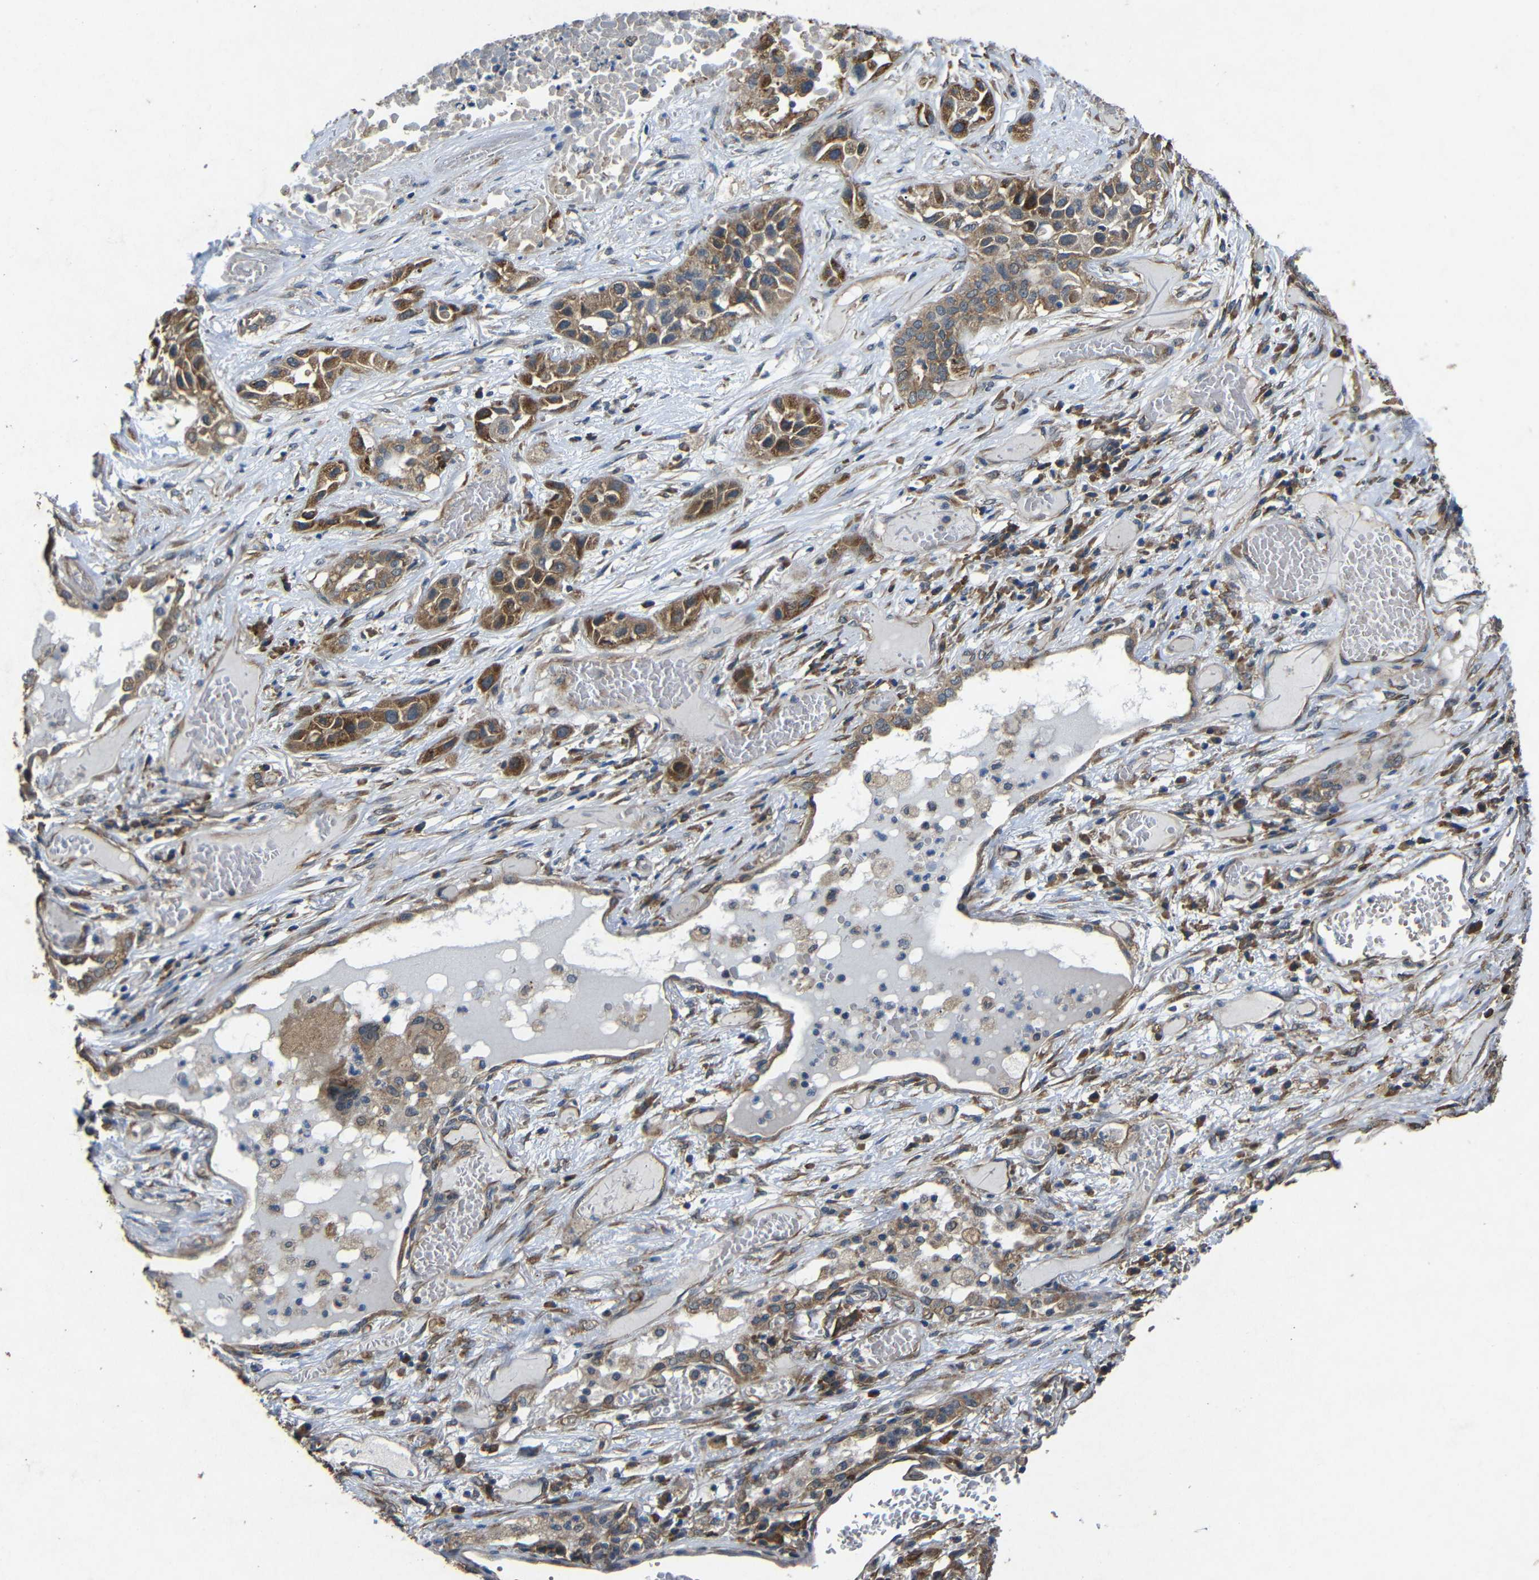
{"staining": {"intensity": "moderate", "quantity": ">75%", "location": "cytoplasmic/membranous"}, "tissue": "lung cancer", "cell_type": "Tumor cells", "image_type": "cancer", "snomed": [{"axis": "morphology", "description": "Squamous cell carcinoma, NOS"}, {"axis": "topography", "description": "Lung"}], "caption": "Brown immunohistochemical staining in lung cancer demonstrates moderate cytoplasmic/membranous staining in about >75% of tumor cells.", "gene": "BNIP3", "patient": {"sex": "male", "age": 71}}